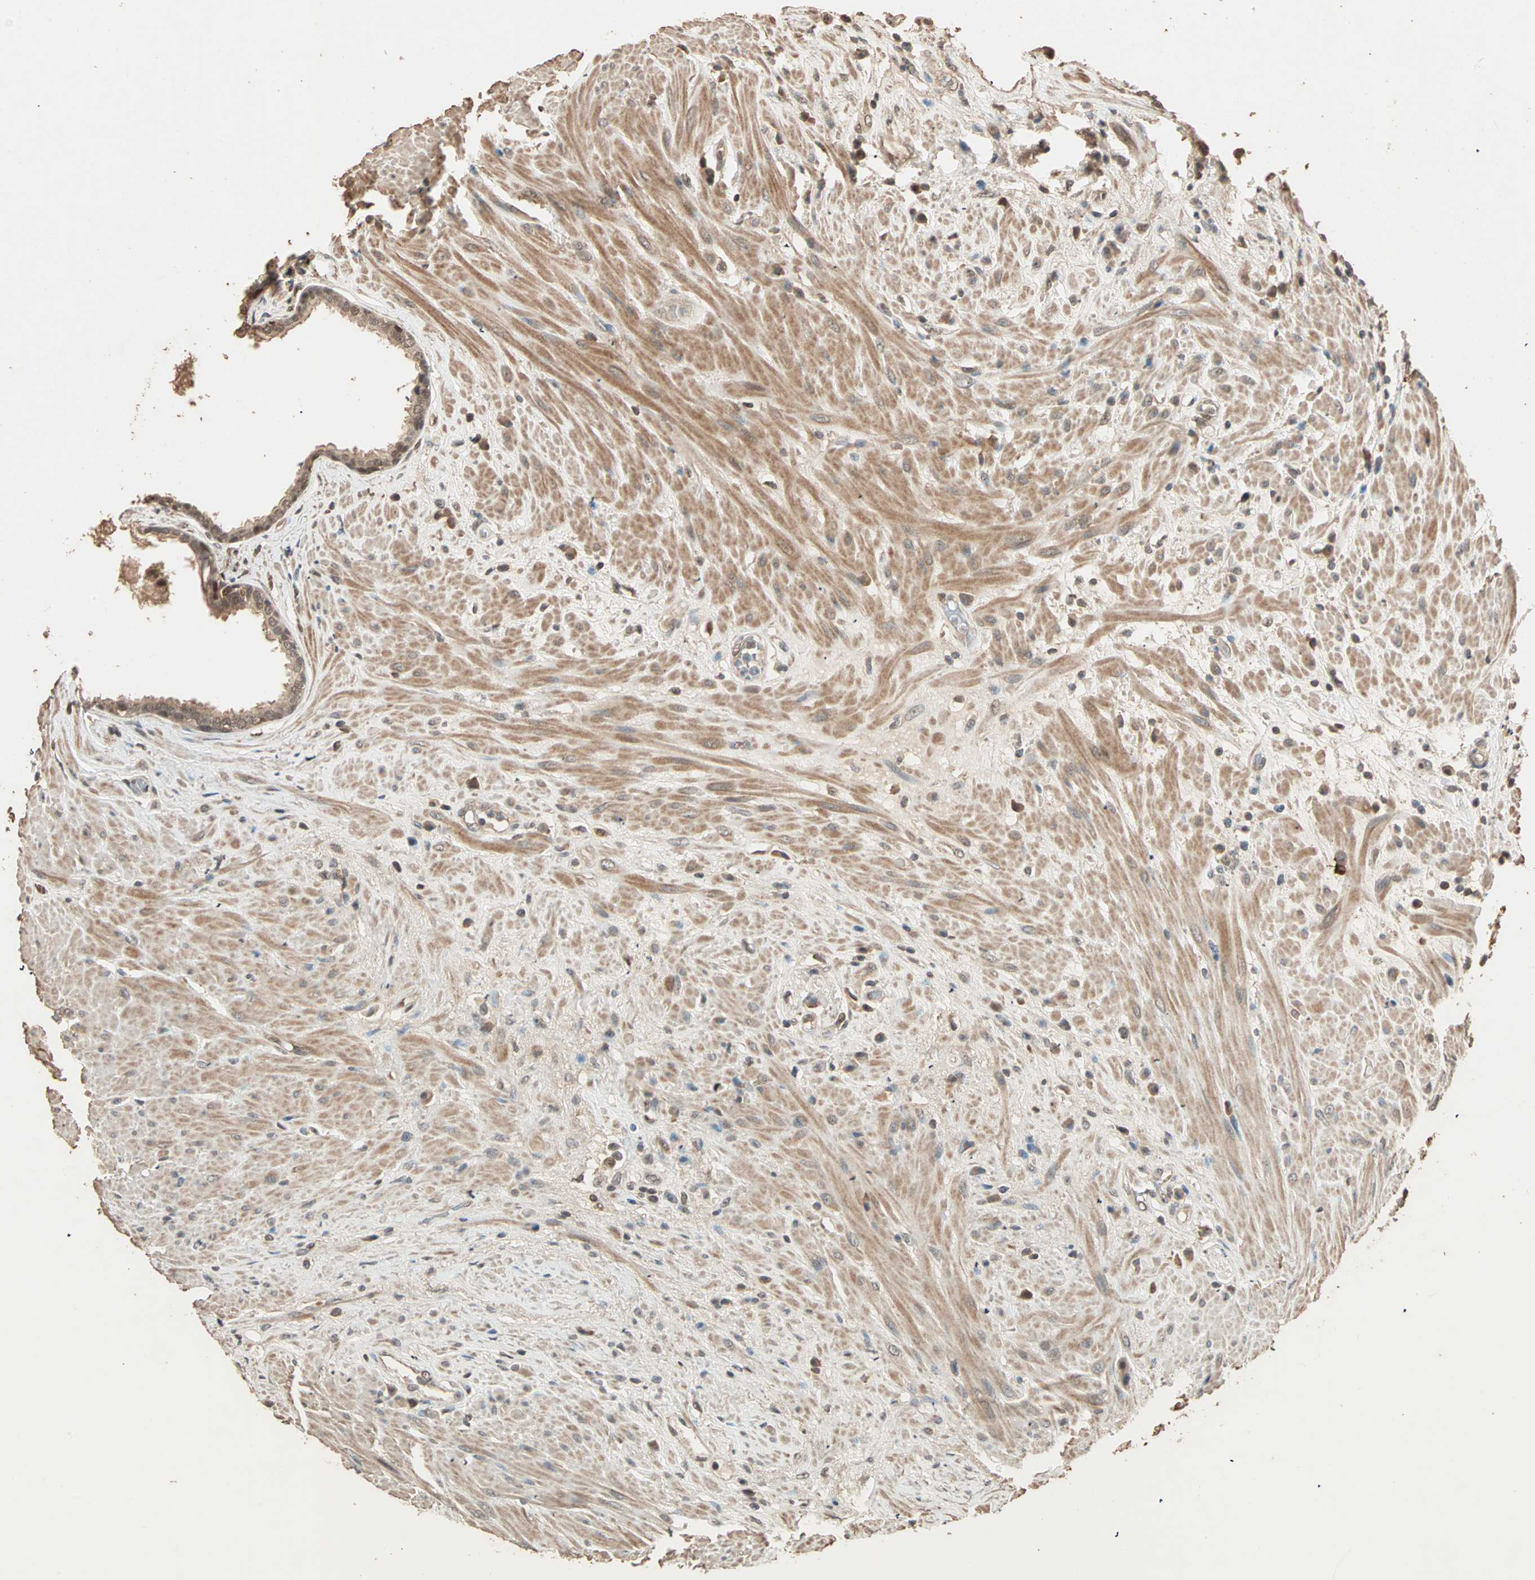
{"staining": {"intensity": "moderate", "quantity": ">75%", "location": "cytoplasmic/membranous,nuclear"}, "tissue": "seminal vesicle", "cell_type": "Glandular cells", "image_type": "normal", "snomed": [{"axis": "morphology", "description": "Normal tissue, NOS"}, {"axis": "topography", "description": "Seminal veicle"}], "caption": "Seminal vesicle was stained to show a protein in brown. There is medium levels of moderate cytoplasmic/membranous,nuclear positivity in about >75% of glandular cells. The staining is performed using DAB (3,3'-diaminobenzidine) brown chromogen to label protein expression. The nuclei are counter-stained blue using hematoxylin.", "gene": "ZBTB33", "patient": {"sex": "male", "age": 61}}